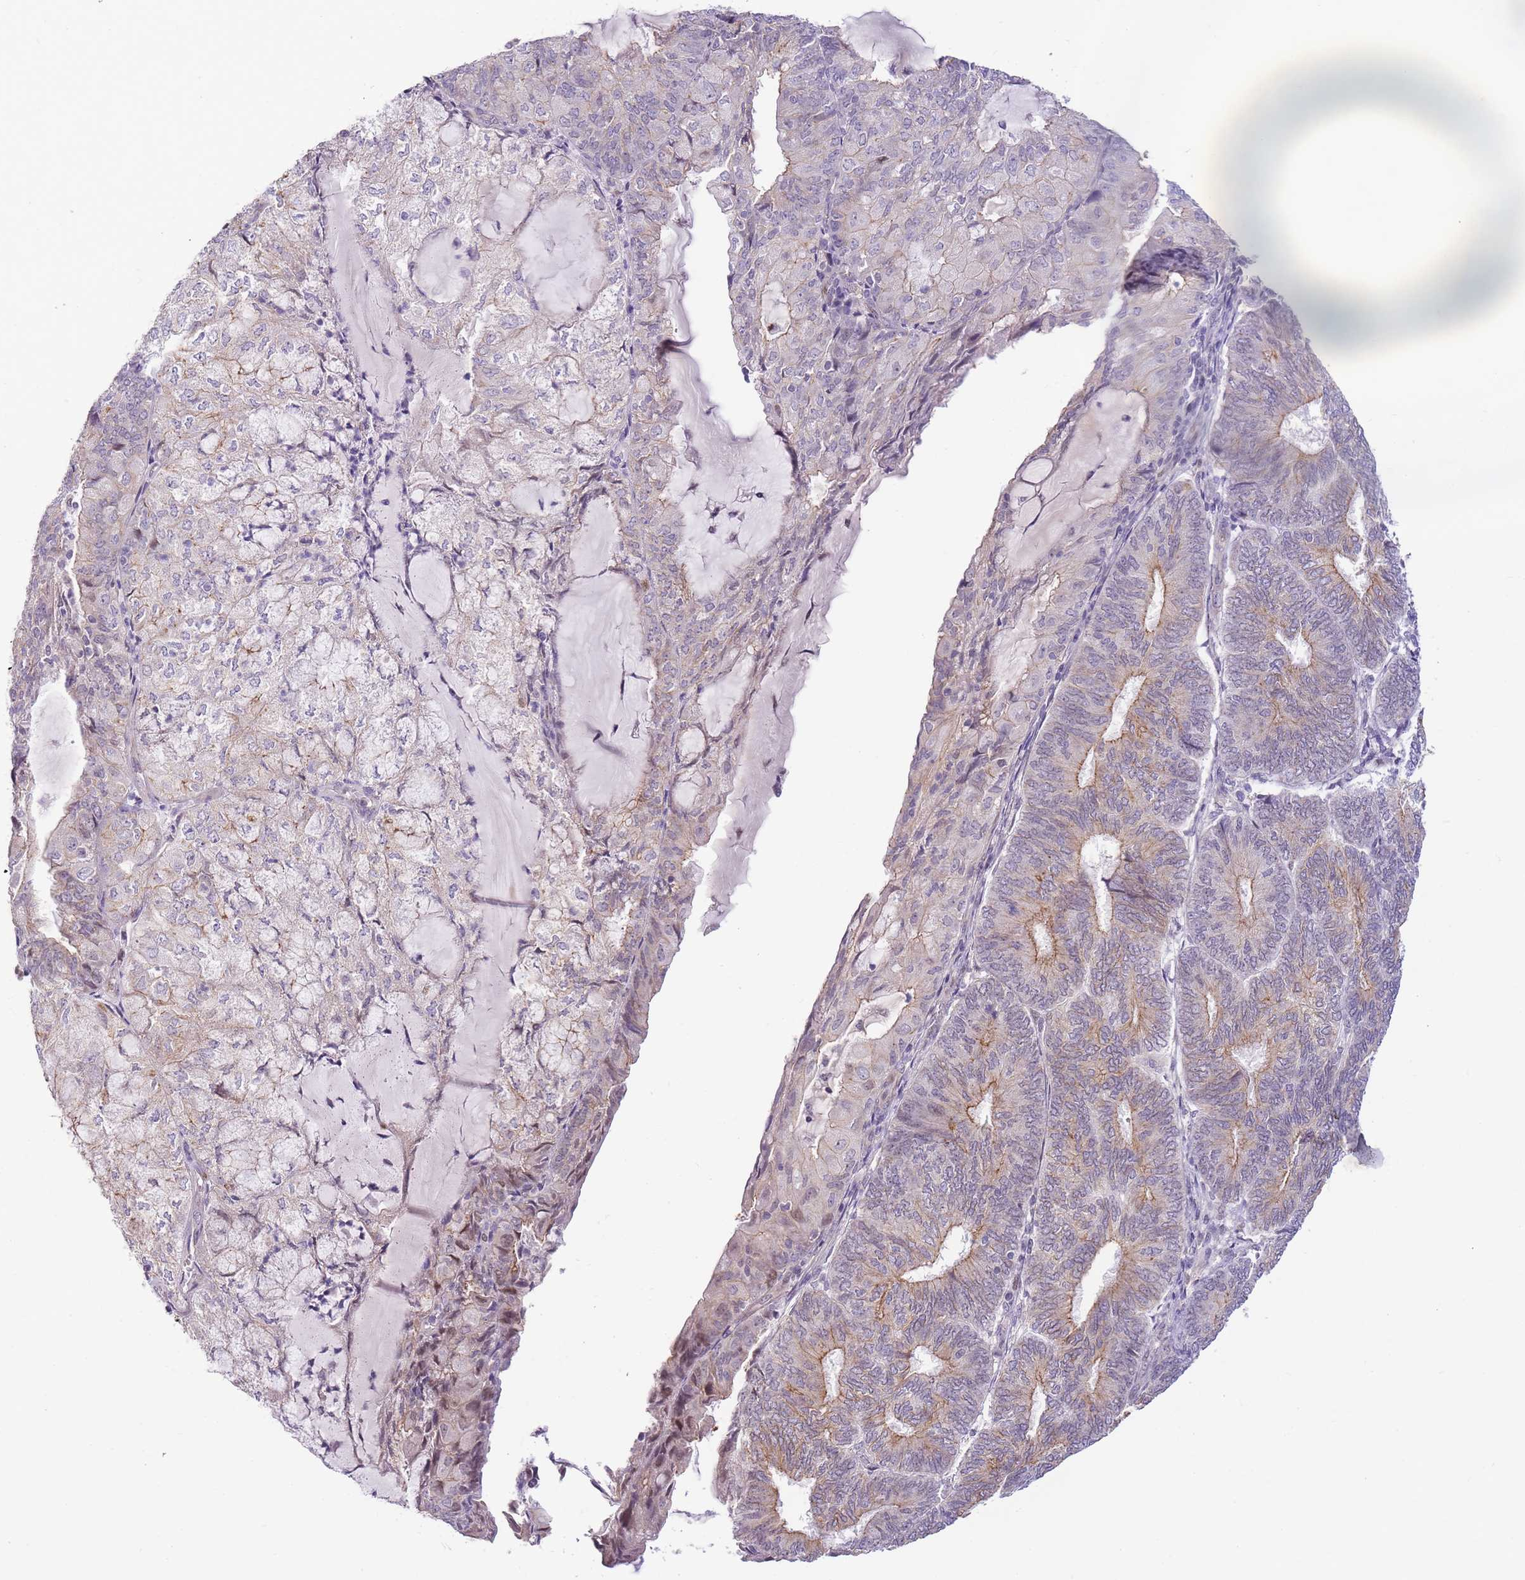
{"staining": {"intensity": "moderate", "quantity": "25%-75%", "location": "cytoplasmic/membranous"}, "tissue": "endometrial cancer", "cell_type": "Tumor cells", "image_type": "cancer", "snomed": [{"axis": "morphology", "description": "Adenocarcinoma, NOS"}, {"axis": "topography", "description": "Endometrium"}], "caption": "Tumor cells show medium levels of moderate cytoplasmic/membranous staining in about 25%-75% of cells in human adenocarcinoma (endometrial).", "gene": "CLBA1", "patient": {"sex": "female", "age": 81}}